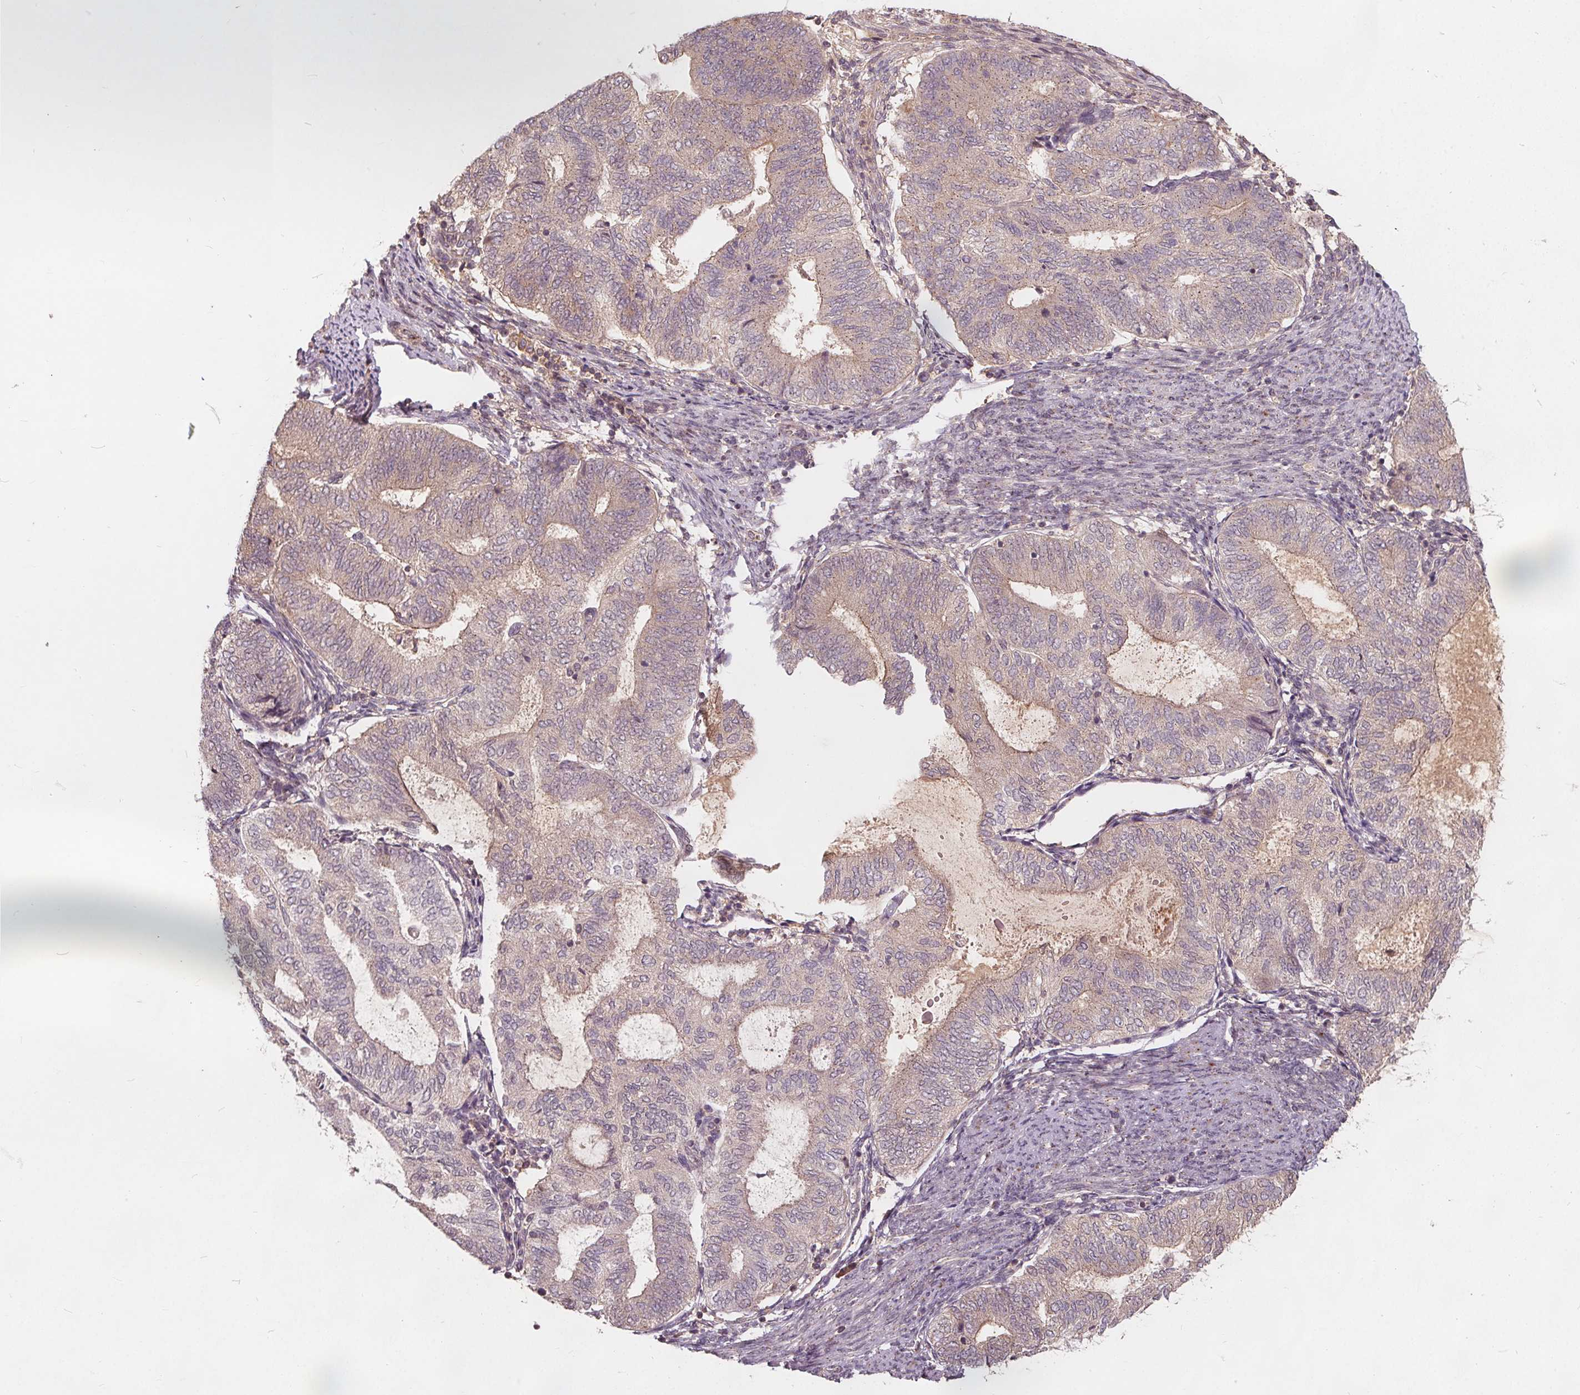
{"staining": {"intensity": "negative", "quantity": "none", "location": "none"}, "tissue": "endometrial cancer", "cell_type": "Tumor cells", "image_type": "cancer", "snomed": [{"axis": "morphology", "description": "Adenocarcinoma, NOS"}, {"axis": "topography", "description": "Endometrium"}], "caption": "Immunohistochemical staining of human endometrial cancer (adenocarcinoma) demonstrates no significant expression in tumor cells. The staining is performed using DAB (3,3'-diaminobenzidine) brown chromogen with nuclei counter-stained in using hematoxylin.", "gene": "CSNK1G2", "patient": {"sex": "female", "age": 65}}